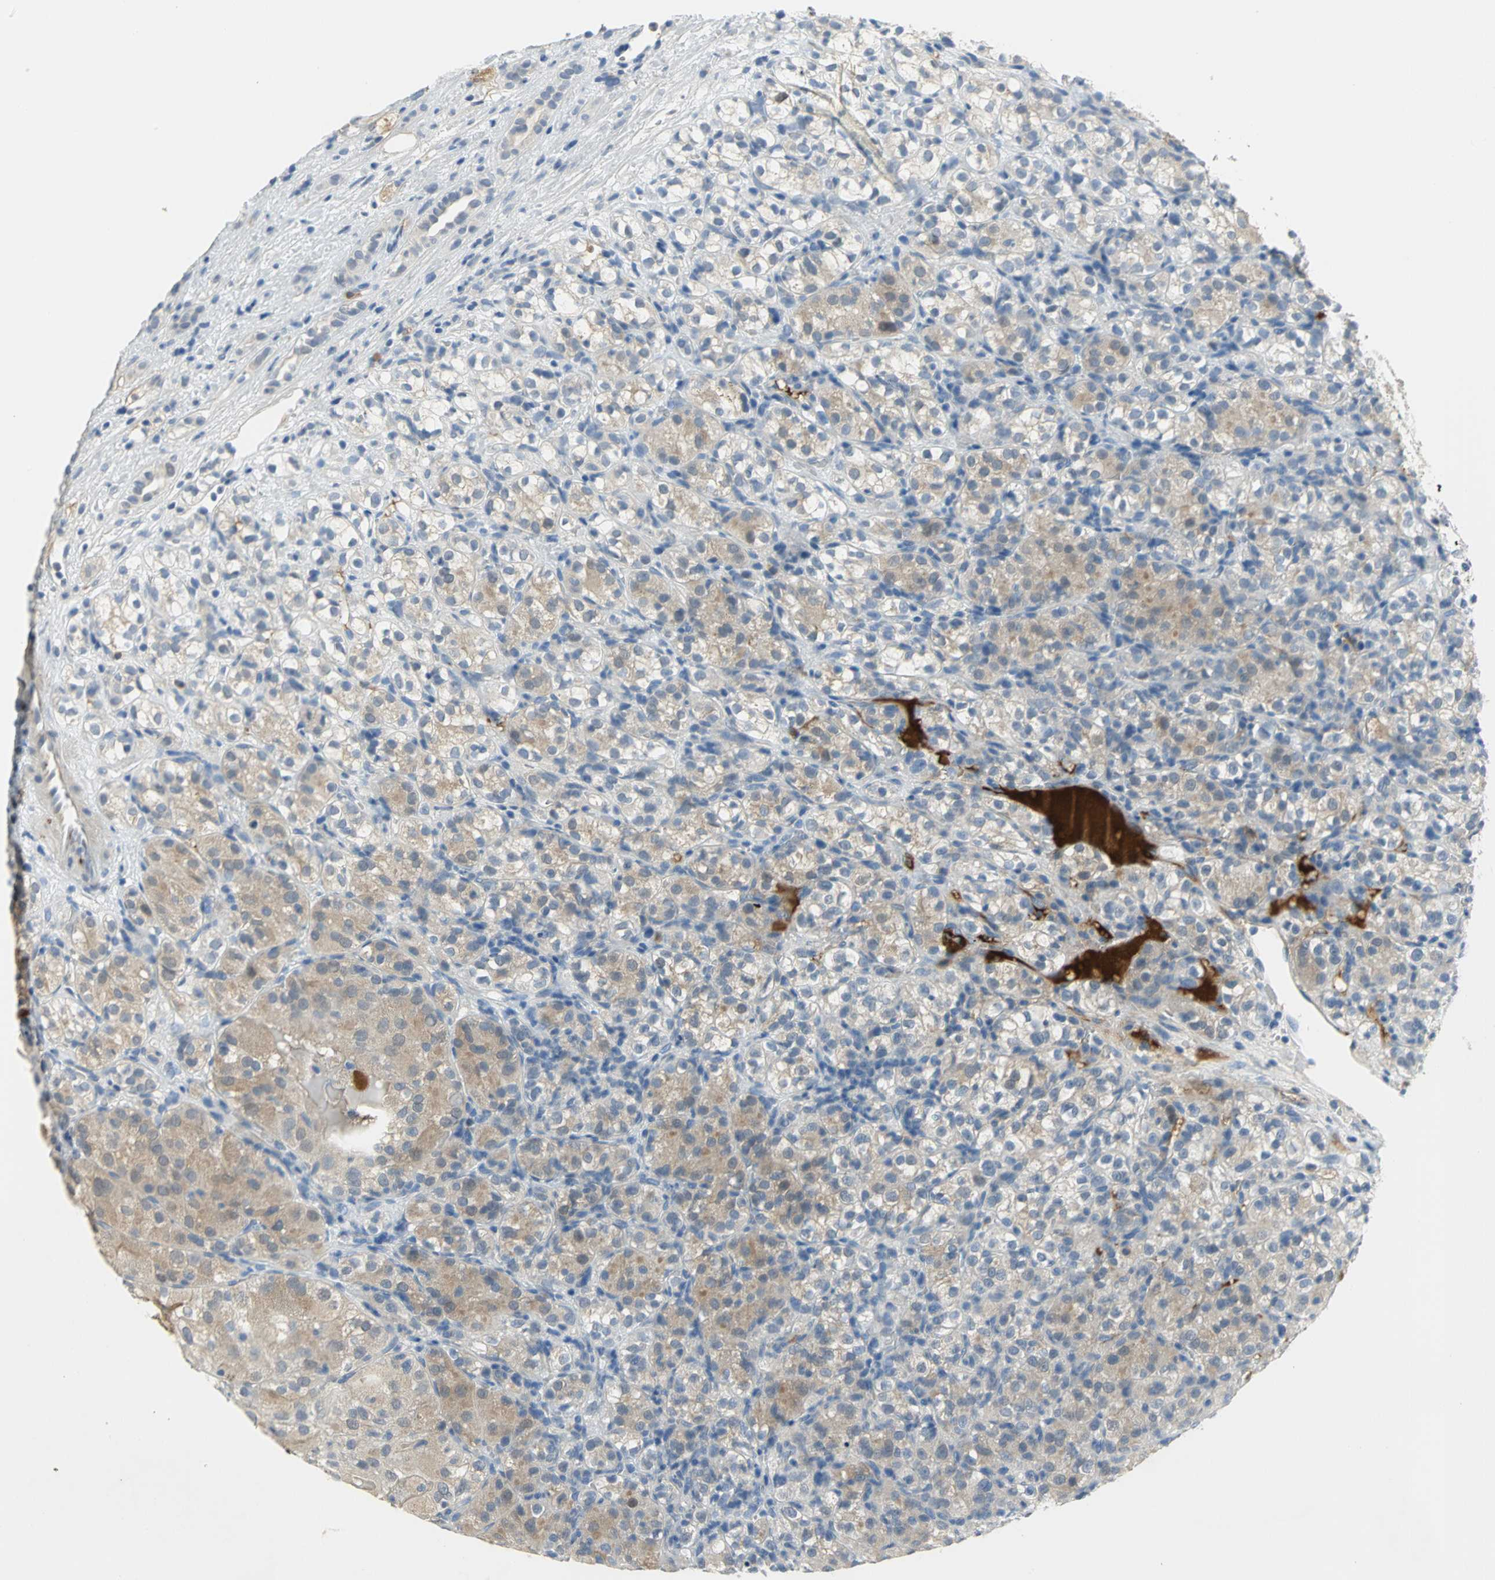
{"staining": {"intensity": "moderate", "quantity": ">75%", "location": "cytoplasmic/membranous"}, "tissue": "renal cancer", "cell_type": "Tumor cells", "image_type": "cancer", "snomed": [{"axis": "morphology", "description": "Normal tissue, NOS"}, {"axis": "morphology", "description": "Adenocarcinoma, NOS"}, {"axis": "topography", "description": "Kidney"}], "caption": "IHC staining of renal cancer (adenocarcinoma), which displays medium levels of moderate cytoplasmic/membranous positivity in approximately >75% of tumor cells indicating moderate cytoplasmic/membranous protein staining. The staining was performed using DAB (3,3'-diaminobenzidine) (brown) for protein detection and nuclei were counterstained in hematoxylin (blue).", "gene": "ZIC1", "patient": {"sex": "male", "age": 61}}